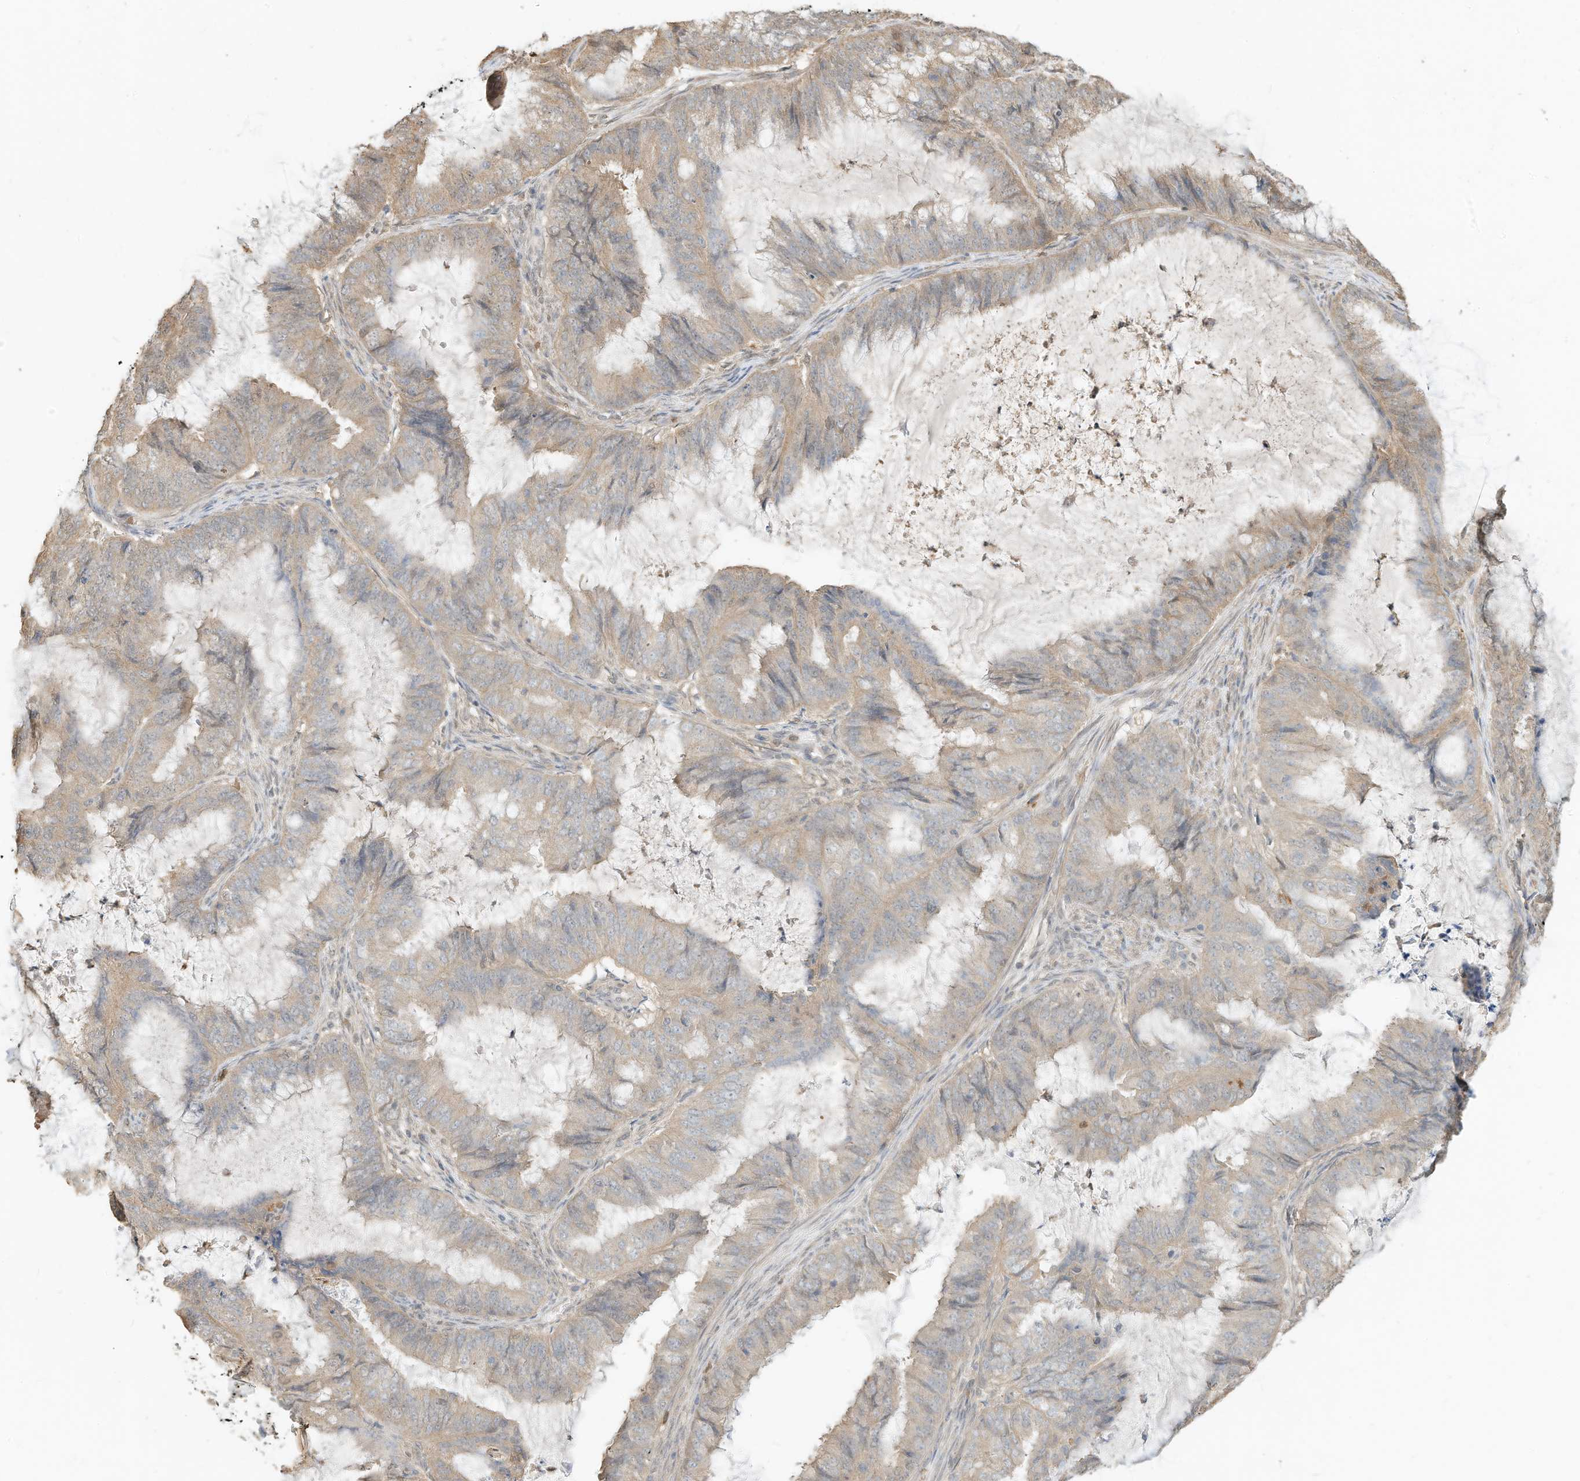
{"staining": {"intensity": "weak", "quantity": "25%-75%", "location": "cytoplasmic/membranous"}, "tissue": "endometrial cancer", "cell_type": "Tumor cells", "image_type": "cancer", "snomed": [{"axis": "morphology", "description": "Adenocarcinoma, NOS"}, {"axis": "topography", "description": "Endometrium"}], "caption": "Immunohistochemistry (IHC) of endometrial cancer (adenocarcinoma) displays low levels of weak cytoplasmic/membranous expression in about 25%-75% of tumor cells. (DAB (3,3'-diaminobenzidine) = brown stain, brightfield microscopy at high magnification).", "gene": "OFD1", "patient": {"sex": "female", "age": 81}}